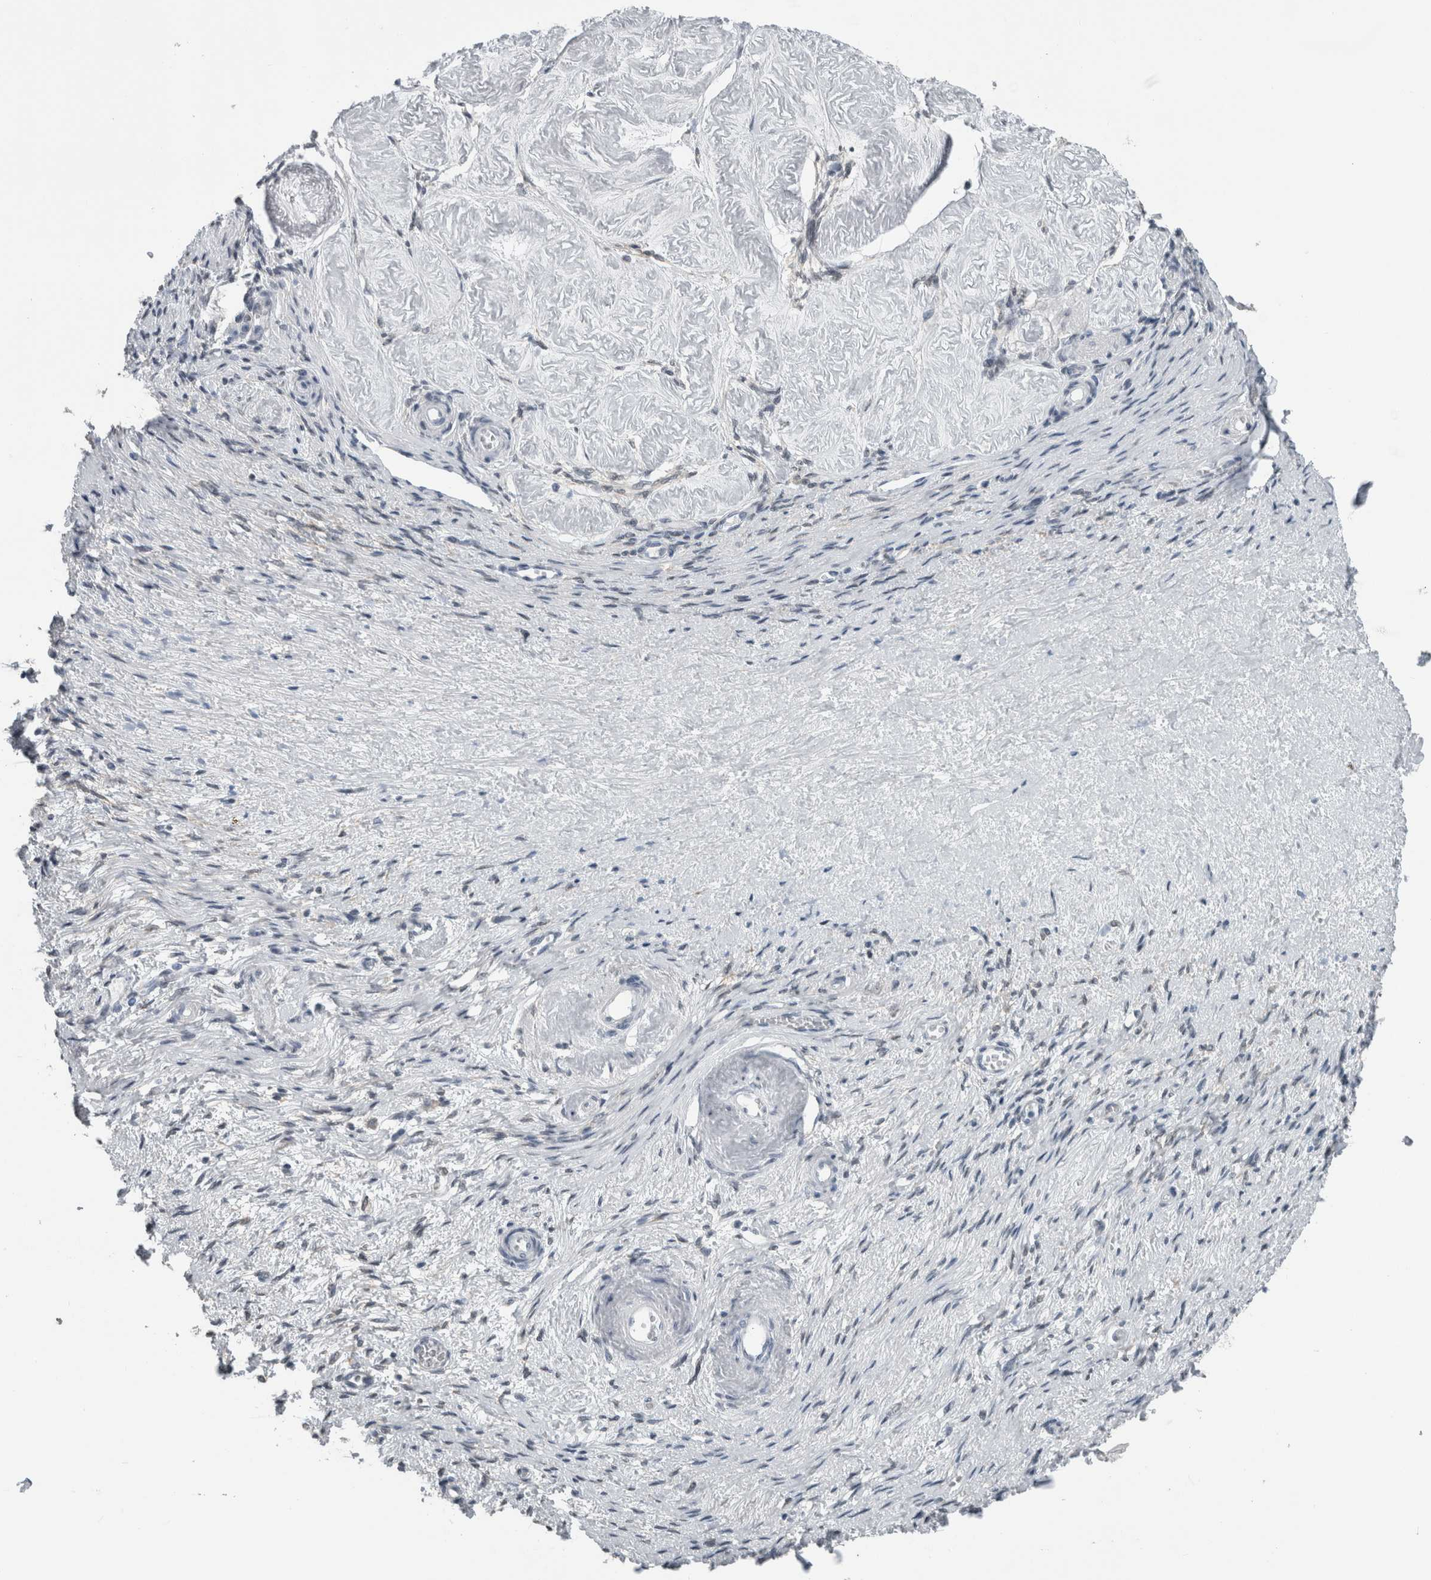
{"staining": {"intensity": "negative", "quantity": "none", "location": "none"}, "tissue": "adipose tissue", "cell_type": "Adipocytes", "image_type": "normal", "snomed": [{"axis": "morphology", "description": "Normal tissue, NOS"}, {"axis": "topography", "description": "Vascular tissue"}, {"axis": "topography", "description": "Fallopian tube"}, {"axis": "topography", "description": "Ovary"}], "caption": "High power microscopy photomicrograph of an immunohistochemistry micrograph of unremarkable adipose tissue, revealing no significant positivity in adipocytes.", "gene": "ACSF2", "patient": {"sex": "female", "age": 67}}